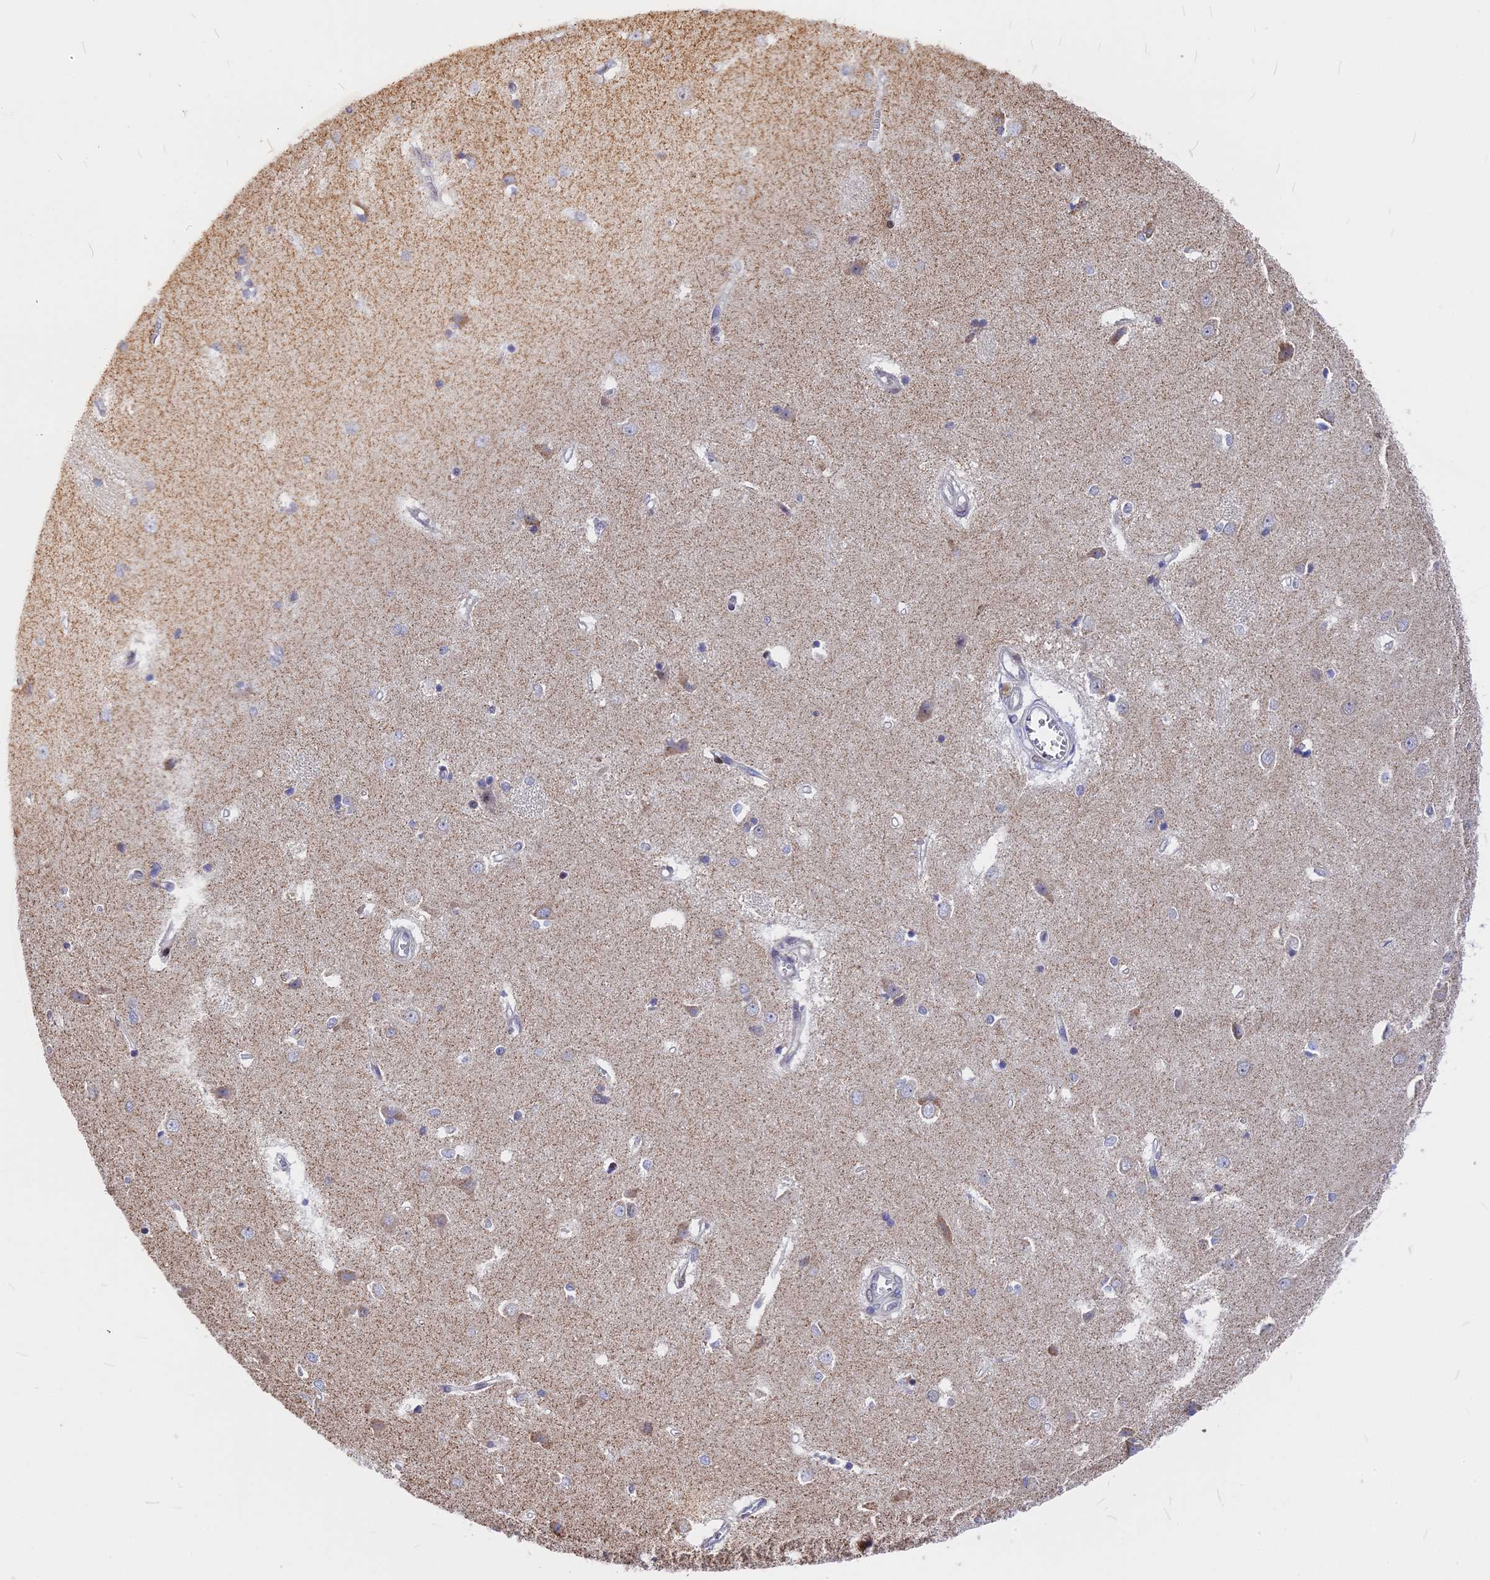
{"staining": {"intensity": "negative", "quantity": "none", "location": "none"}, "tissue": "caudate", "cell_type": "Glial cells", "image_type": "normal", "snomed": [{"axis": "morphology", "description": "Normal tissue, NOS"}, {"axis": "topography", "description": "Lateral ventricle wall"}], "caption": "This photomicrograph is of normal caudate stained with immunohistochemistry to label a protein in brown with the nuclei are counter-stained blue. There is no expression in glial cells. (DAB immunohistochemistry with hematoxylin counter stain).", "gene": "FAM174C", "patient": {"sex": "male", "age": 37}}